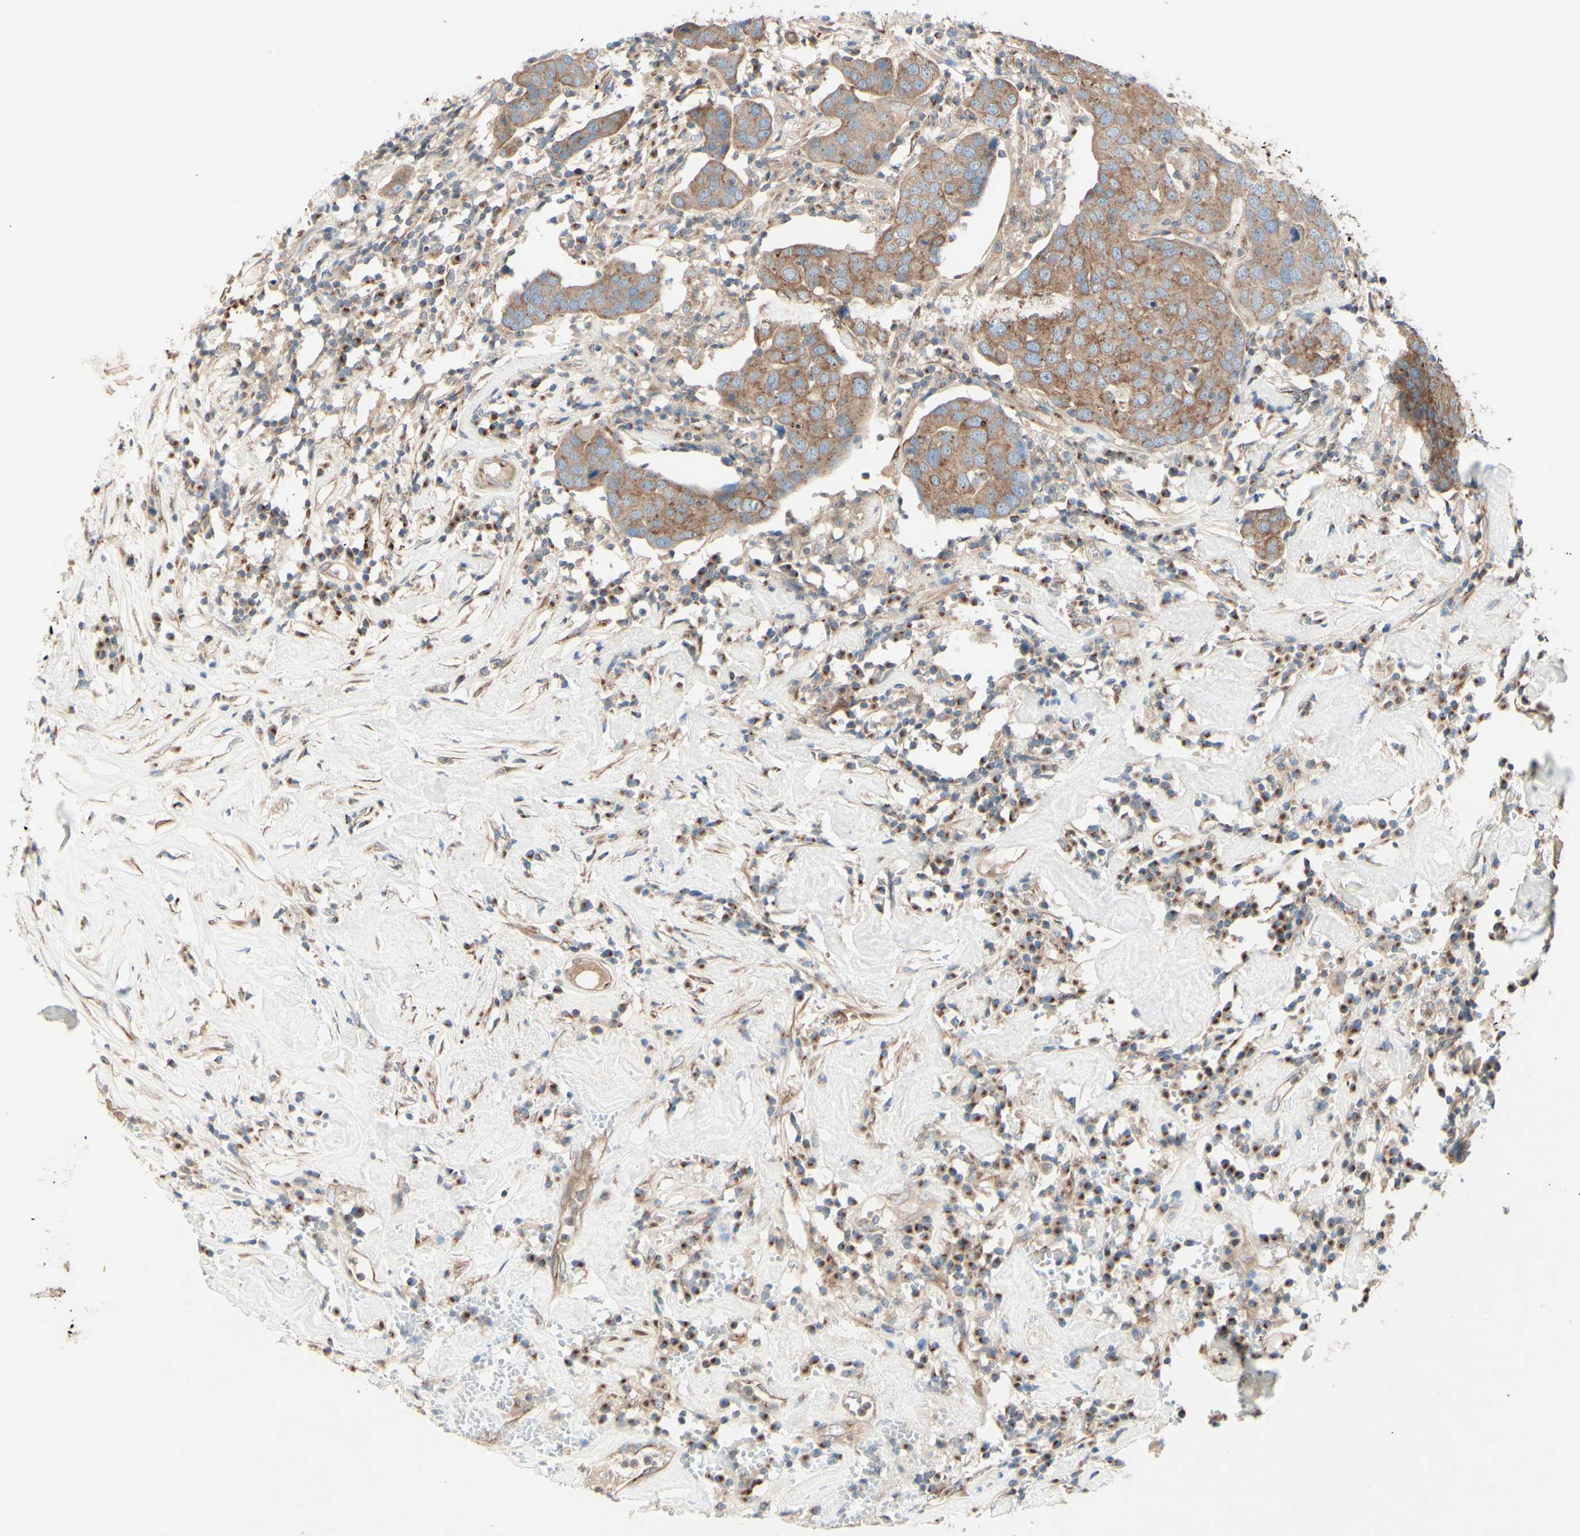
{"staining": {"intensity": "moderate", "quantity": ">75%", "location": "cytoplasmic/membranous"}, "tissue": "head and neck cancer", "cell_type": "Tumor cells", "image_type": "cancer", "snomed": [{"axis": "morphology", "description": "Adenocarcinoma, NOS"}, {"axis": "topography", "description": "Salivary gland"}, {"axis": "topography", "description": "Head-Neck"}], "caption": "Immunohistochemistry of head and neck cancer reveals medium levels of moderate cytoplasmic/membranous positivity in about >75% of tumor cells.", "gene": "MTM1", "patient": {"sex": "female", "age": 65}}